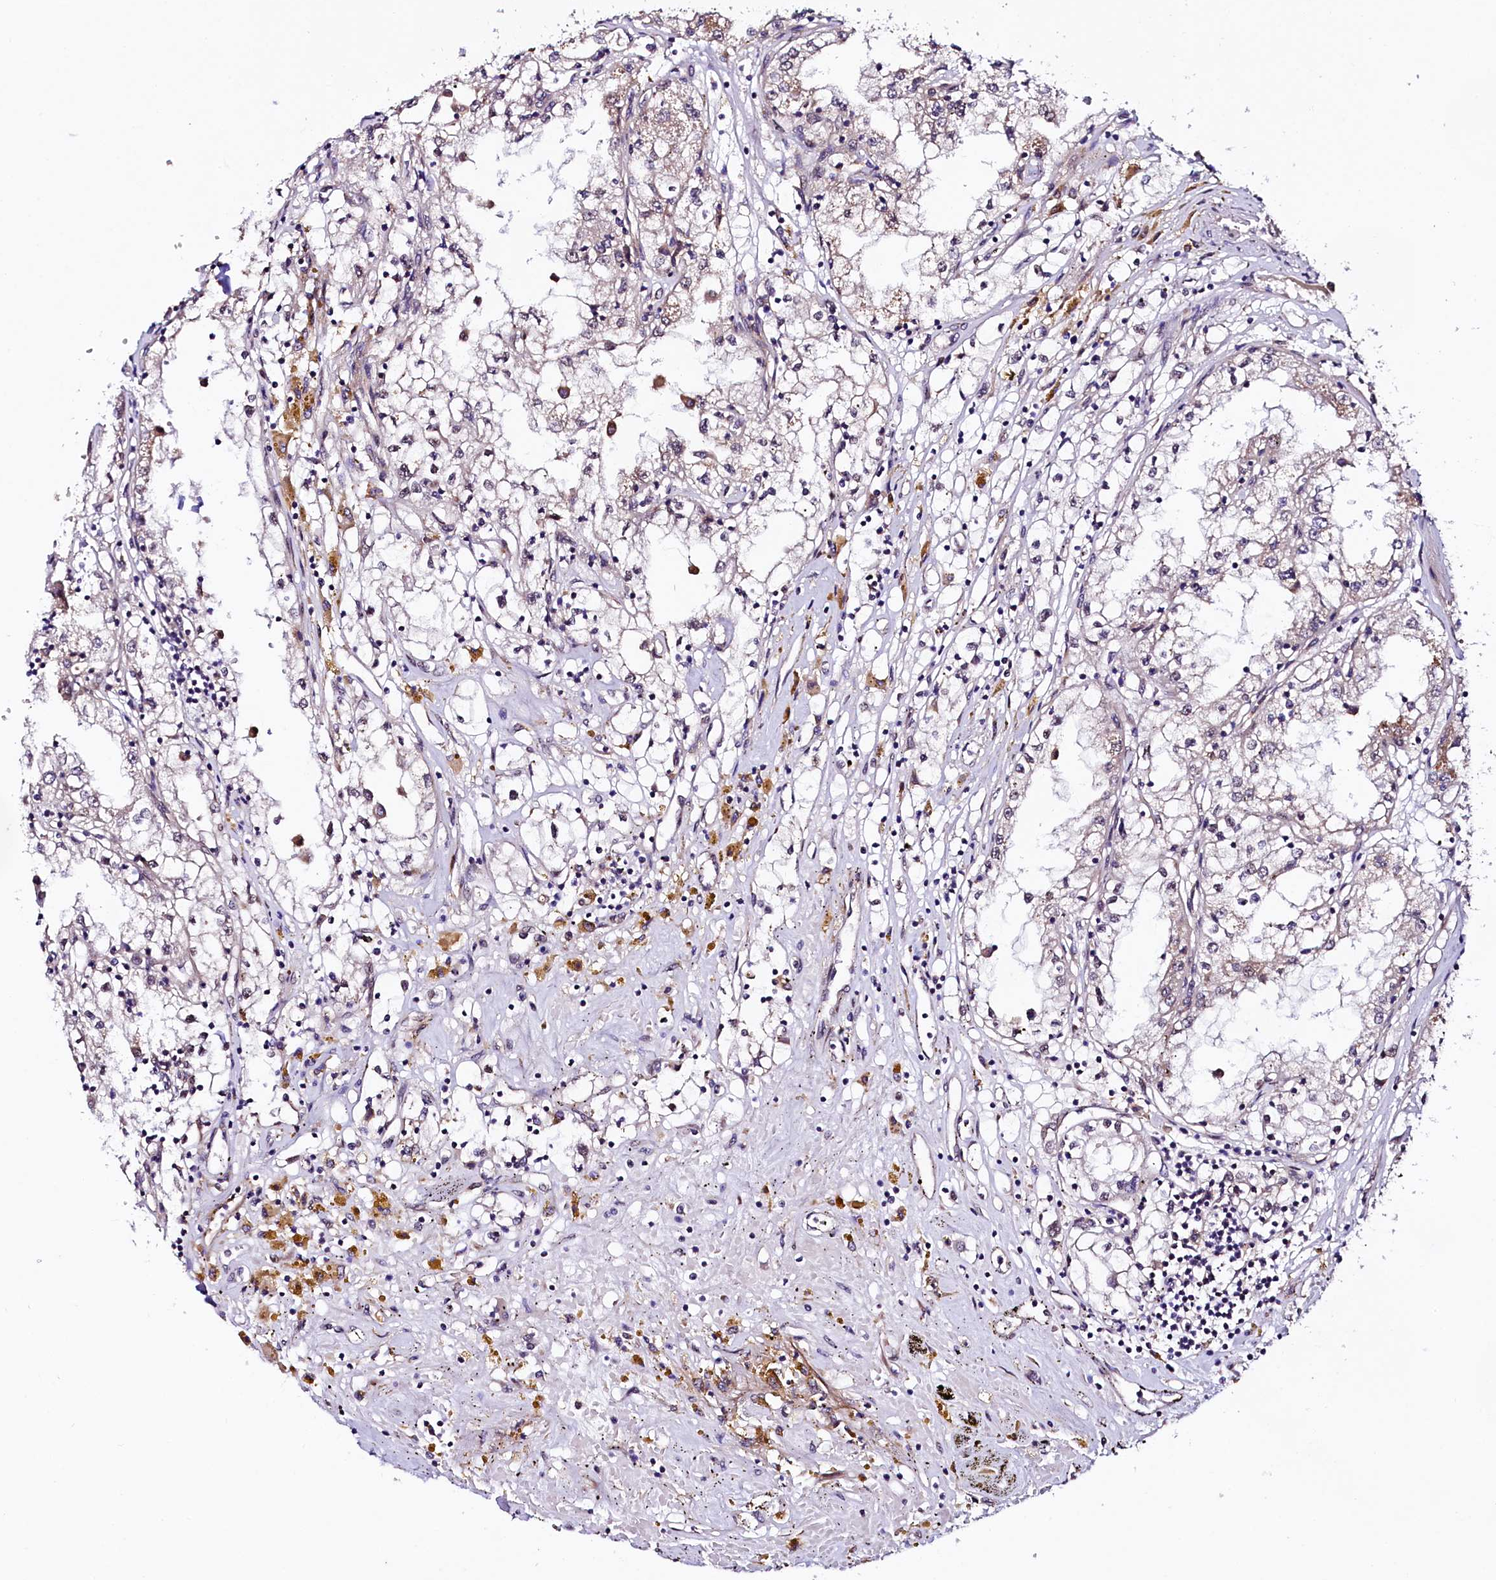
{"staining": {"intensity": "negative", "quantity": "none", "location": "none"}, "tissue": "renal cancer", "cell_type": "Tumor cells", "image_type": "cancer", "snomed": [{"axis": "morphology", "description": "Adenocarcinoma, NOS"}, {"axis": "topography", "description": "Kidney"}], "caption": "Immunohistochemical staining of human renal adenocarcinoma displays no significant expression in tumor cells.", "gene": "VPS35", "patient": {"sex": "male", "age": 56}}